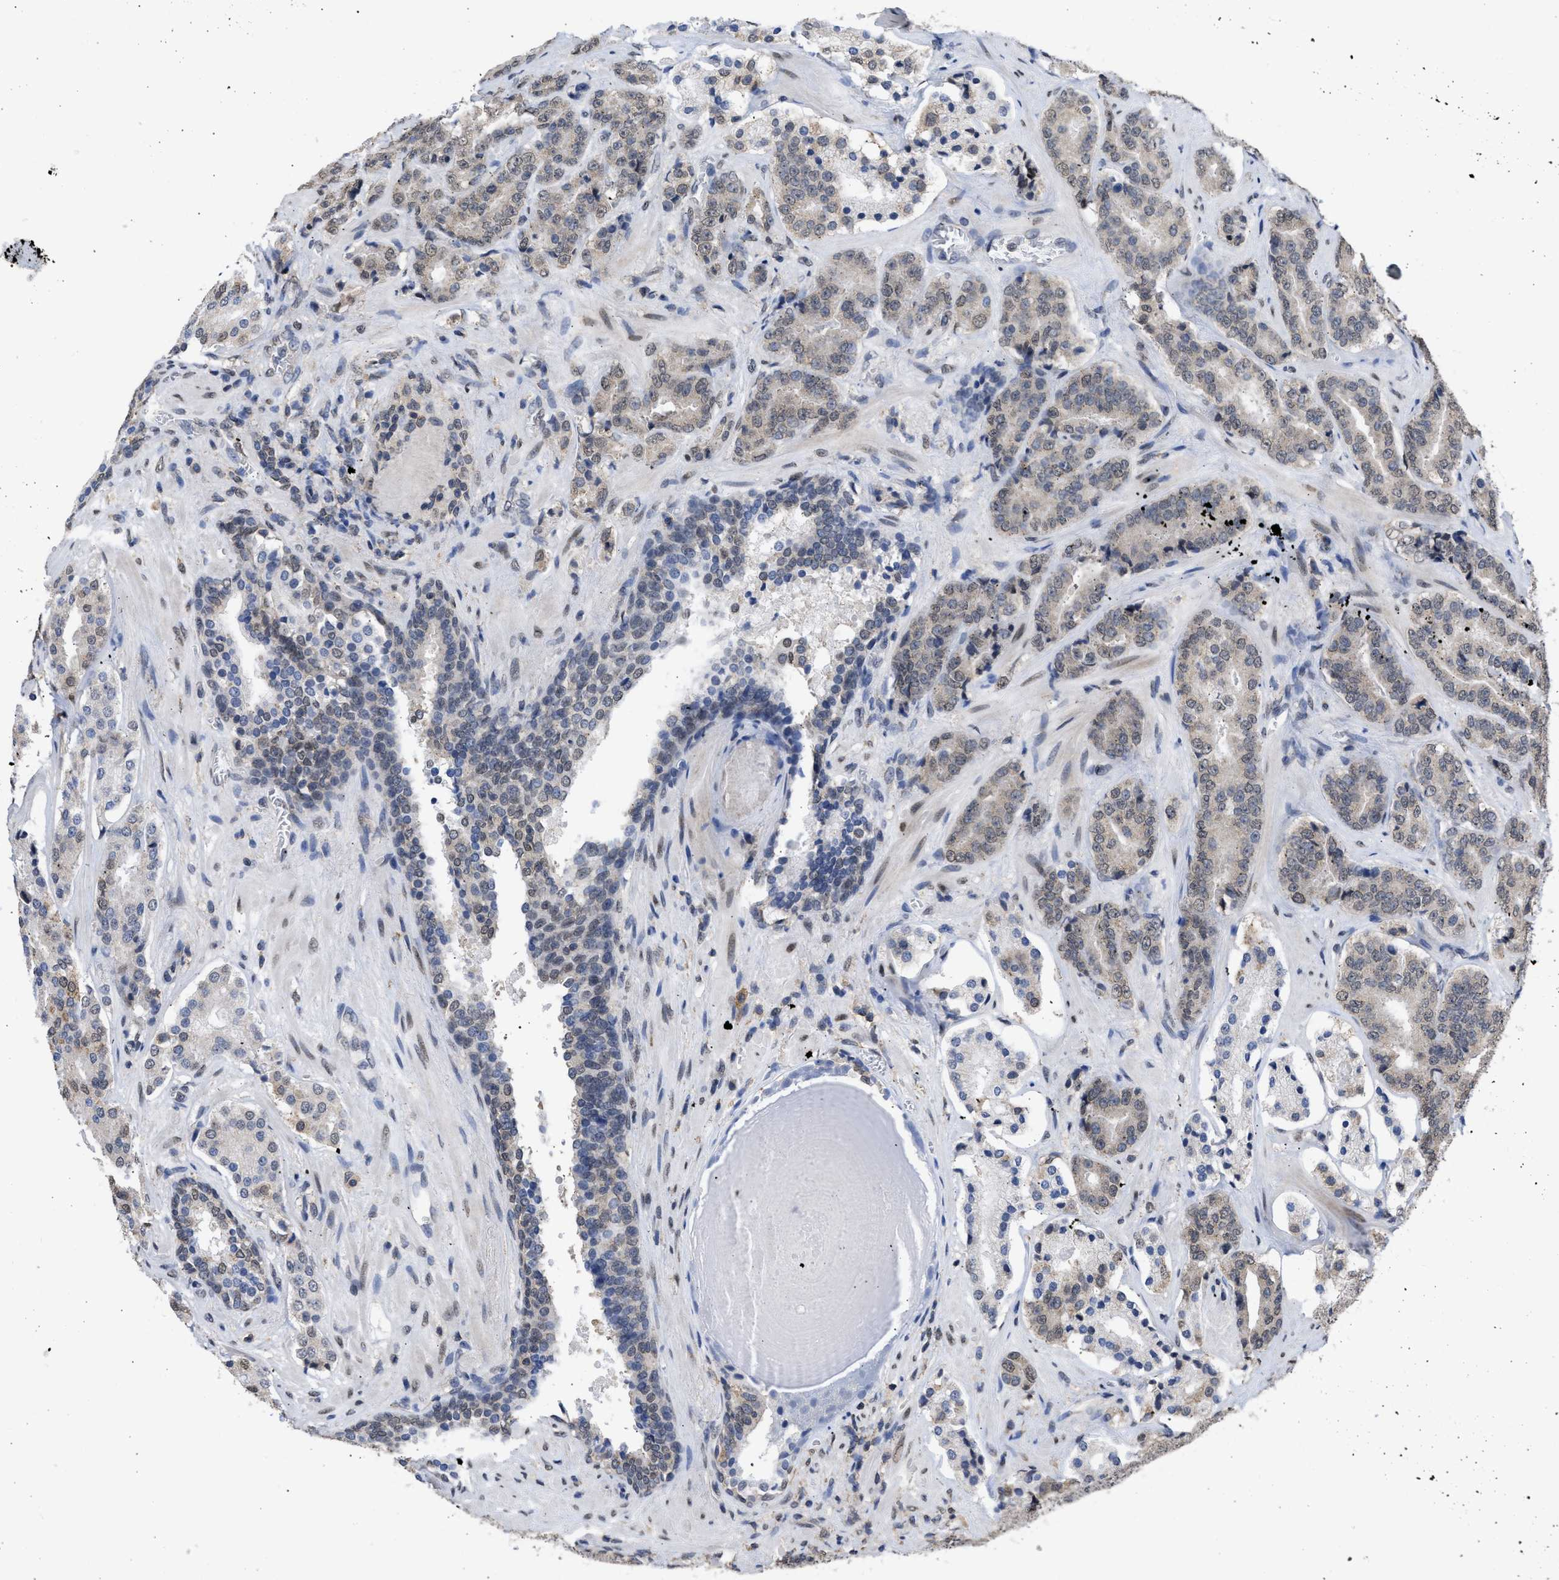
{"staining": {"intensity": "negative", "quantity": "none", "location": "none"}, "tissue": "prostate cancer", "cell_type": "Tumor cells", "image_type": "cancer", "snomed": [{"axis": "morphology", "description": "Adenocarcinoma, High grade"}, {"axis": "topography", "description": "Prostate"}], "caption": "There is no significant expression in tumor cells of prostate adenocarcinoma (high-grade).", "gene": "NUP35", "patient": {"sex": "male", "age": 60}}